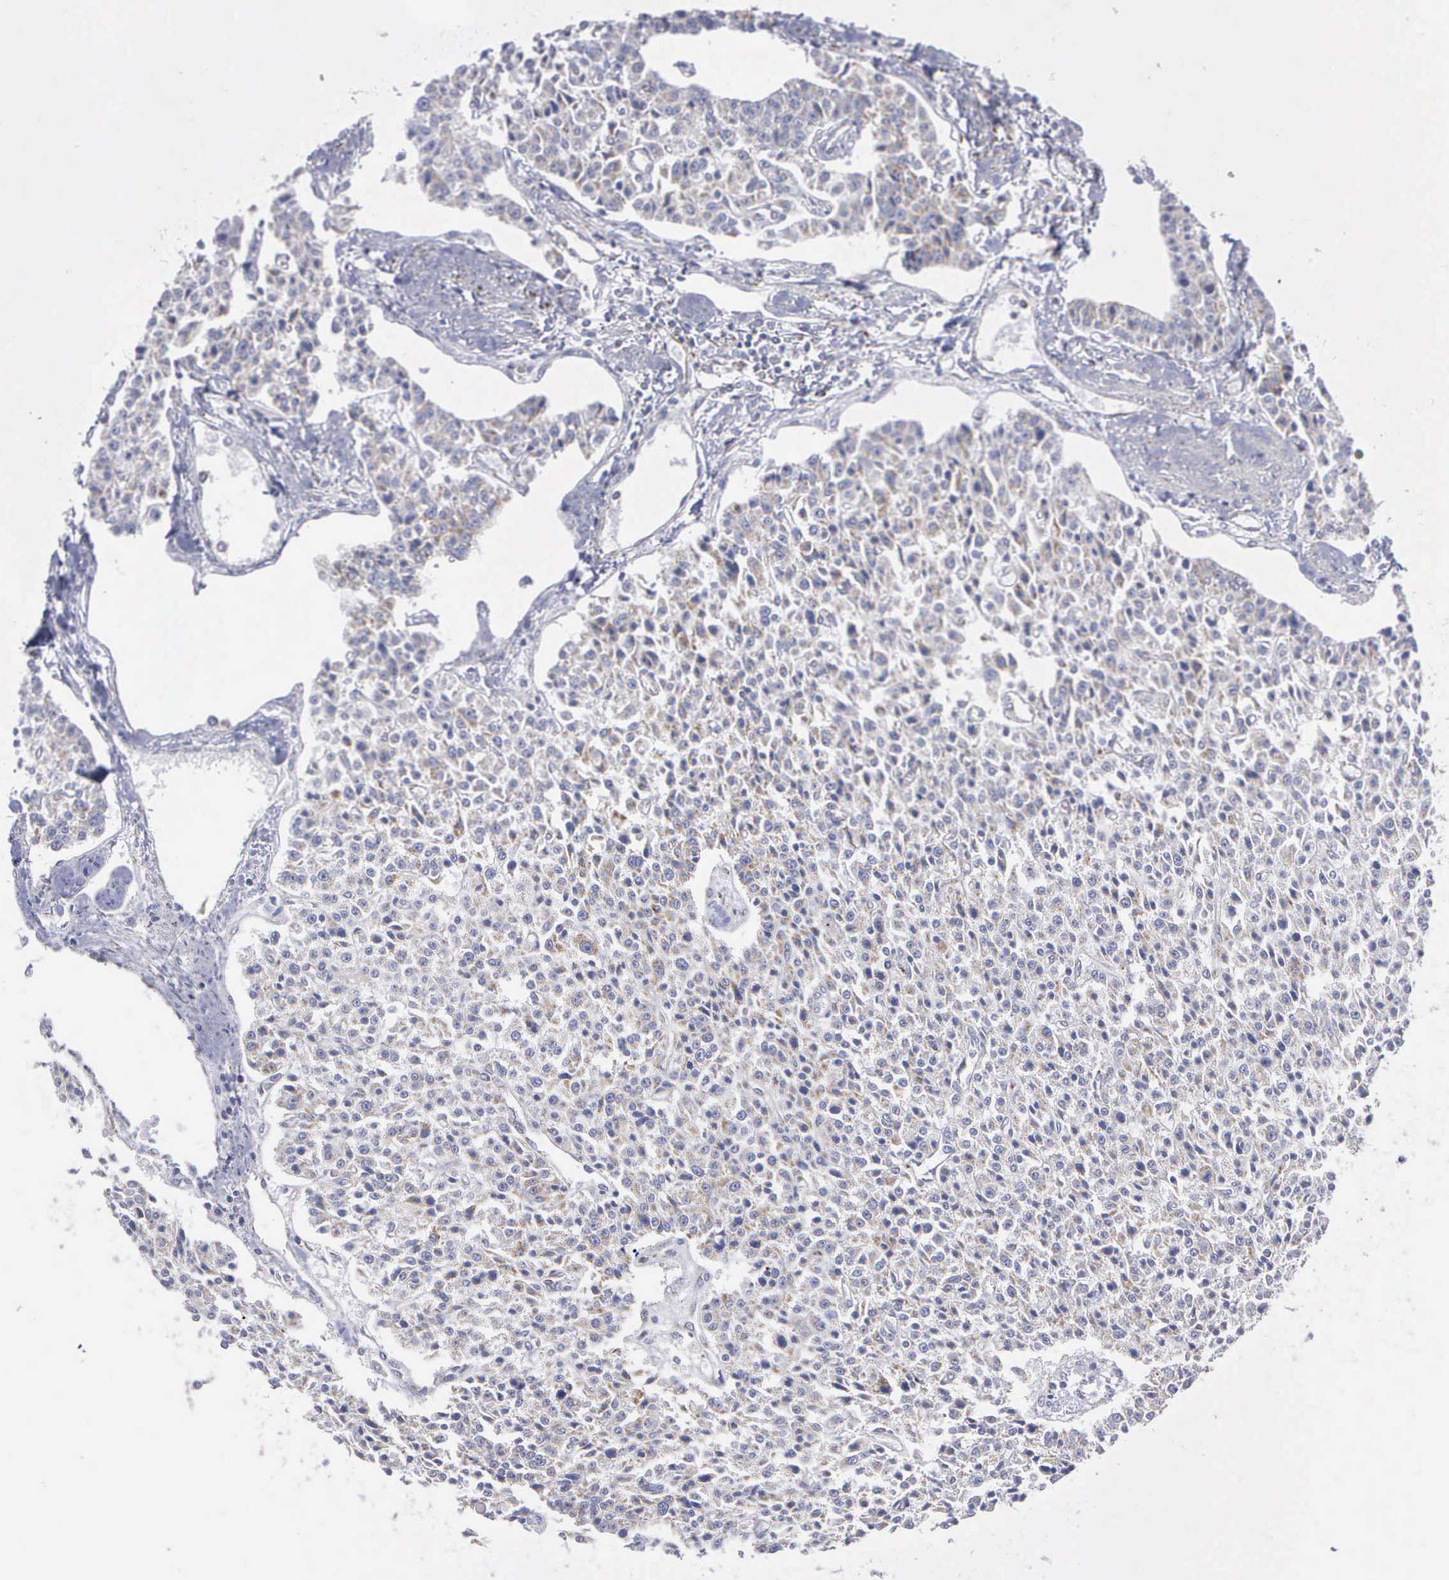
{"staining": {"intensity": "weak", "quantity": "<25%", "location": "cytoplasmic/membranous"}, "tissue": "carcinoid", "cell_type": "Tumor cells", "image_type": "cancer", "snomed": [{"axis": "morphology", "description": "Carcinoid, malignant, NOS"}, {"axis": "topography", "description": "Stomach"}], "caption": "The image demonstrates no significant expression in tumor cells of carcinoid. (Stains: DAB (3,3'-diaminobenzidine) immunohistochemistry (IHC) with hematoxylin counter stain, Microscopy: brightfield microscopy at high magnification).", "gene": "APOOL", "patient": {"sex": "female", "age": 76}}